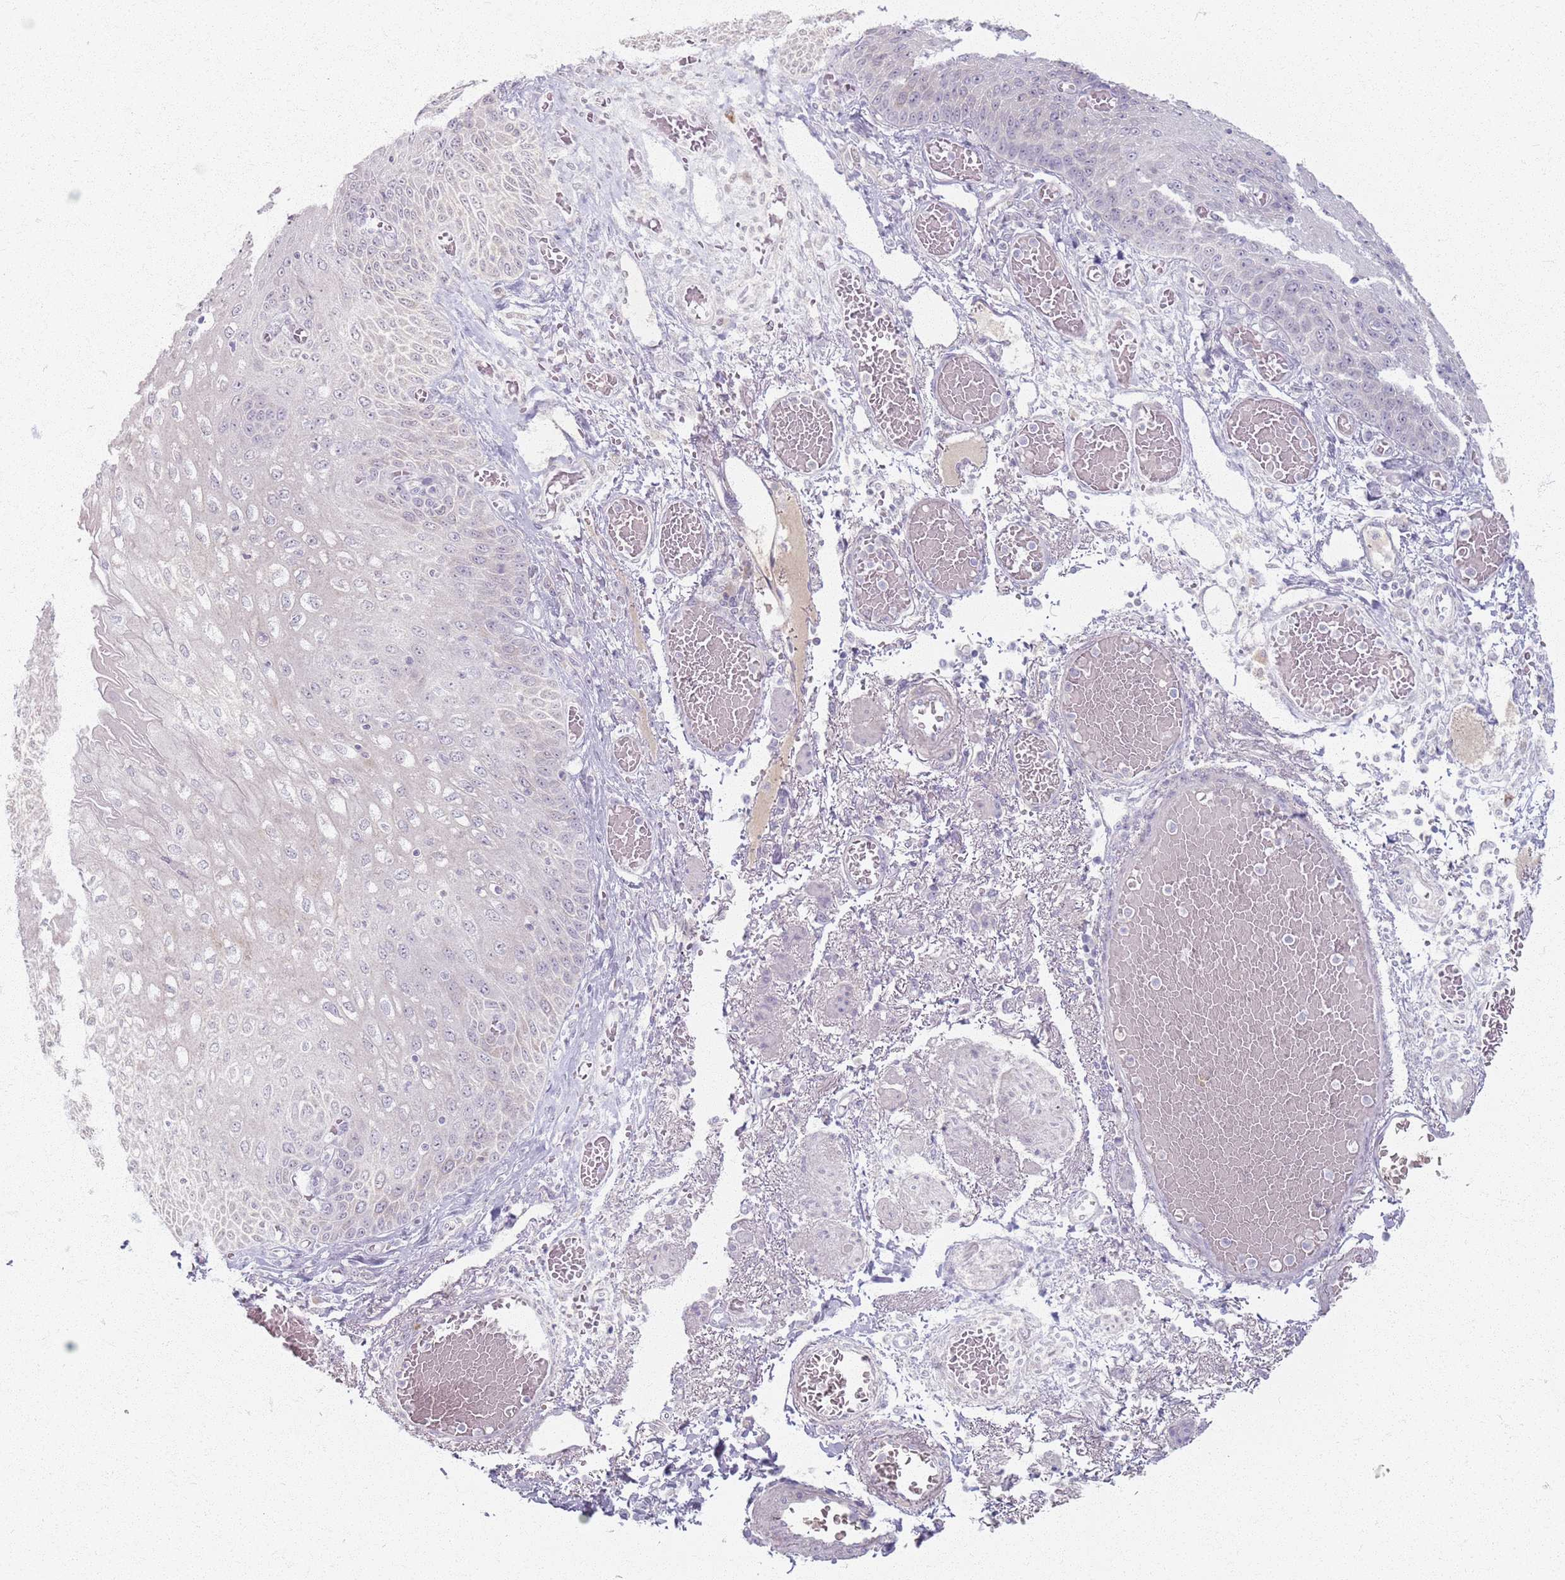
{"staining": {"intensity": "negative", "quantity": "none", "location": "none"}, "tissue": "esophagus", "cell_type": "Squamous epithelial cells", "image_type": "normal", "snomed": [{"axis": "morphology", "description": "Normal tissue, NOS"}, {"axis": "topography", "description": "Esophagus"}], "caption": "Esophagus stained for a protein using IHC exhibits no staining squamous epithelial cells.", "gene": "CRIPT", "patient": {"sex": "male", "age": 81}}